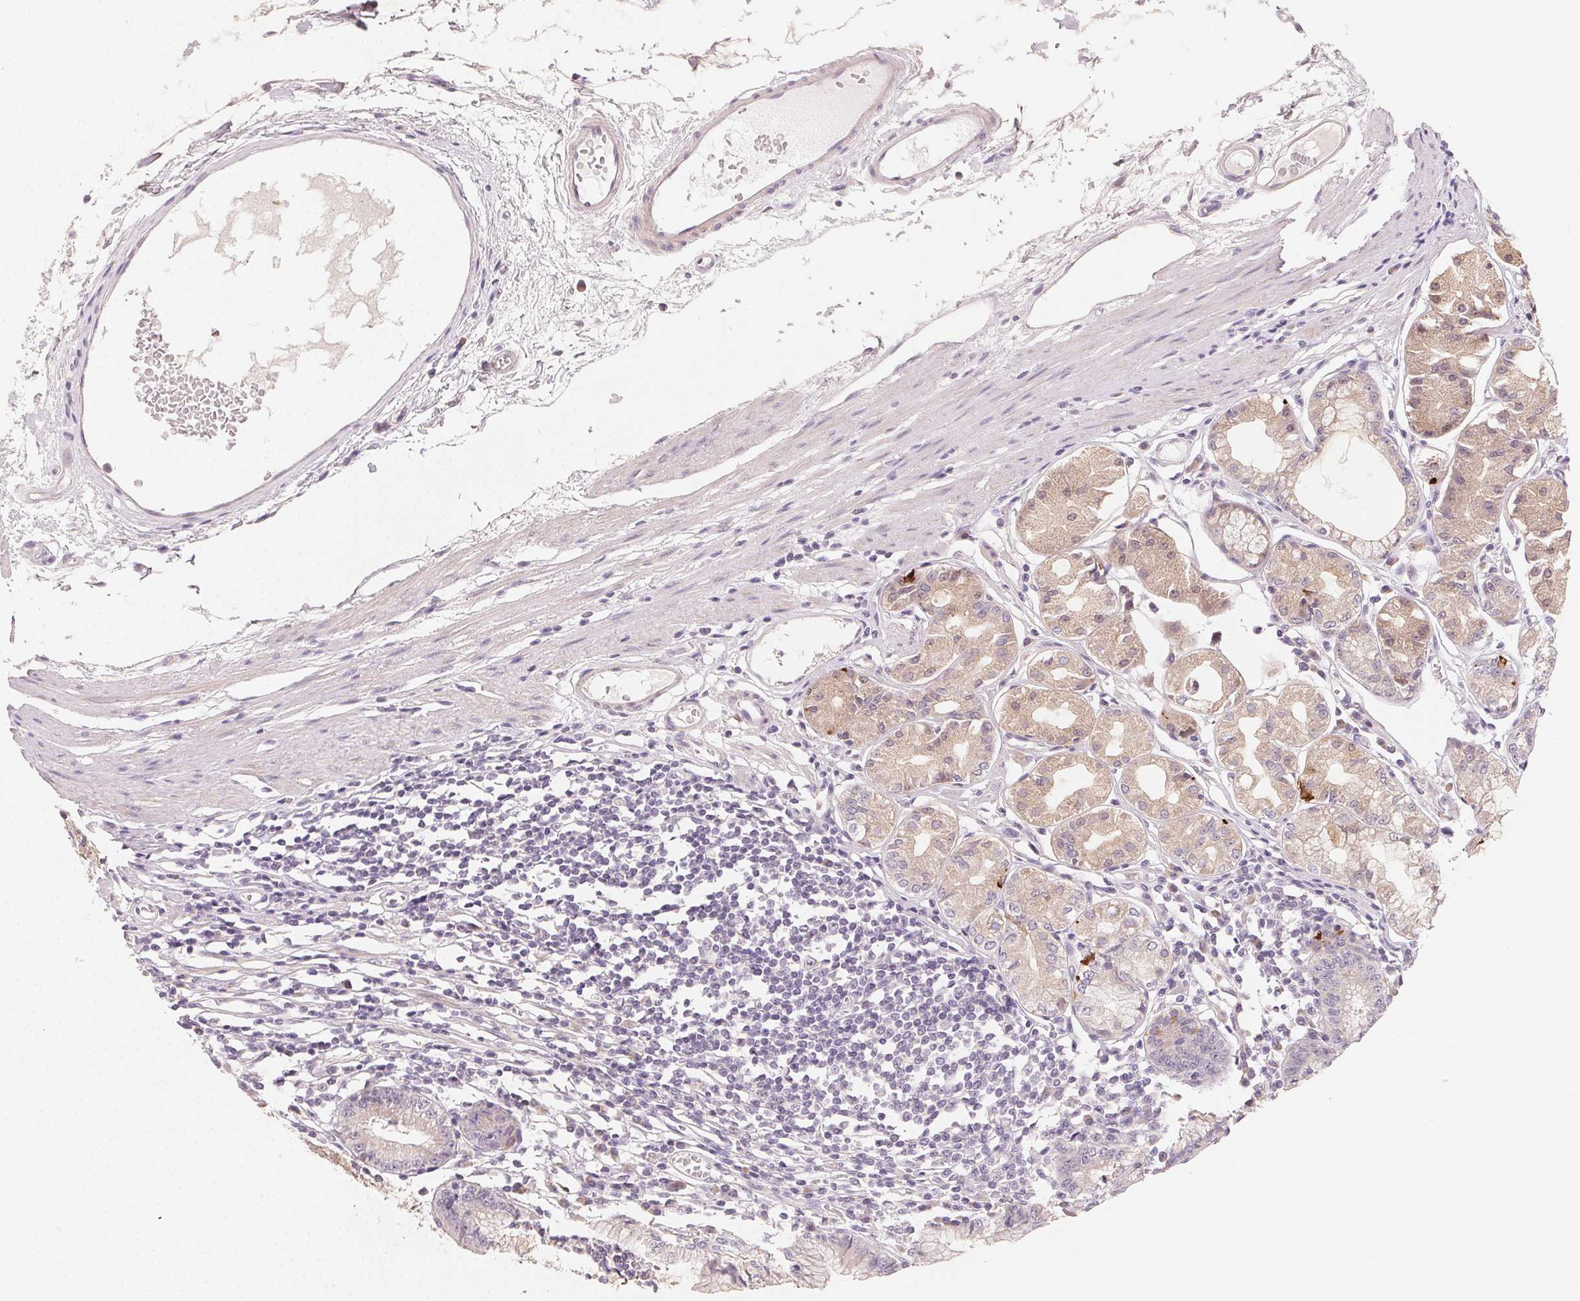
{"staining": {"intensity": "moderate", "quantity": "25%-75%", "location": "cytoplasmic/membranous"}, "tissue": "stomach", "cell_type": "Glandular cells", "image_type": "normal", "snomed": [{"axis": "morphology", "description": "Normal tissue, NOS"}, {"axis": "topography", "description": "Stomach"}], "caption": "Immunohistochemical staining of unremarkable human stomach displays 25%-75% levels of moderate cytoplasmic/membranous protein expression in approximately 25%-75% of glandular cells. The protein of interest is shown in brown color, while the nuclei are stained blue.", "gene": "MYBL1", "patient": {"sex": "male", "age": 55}}